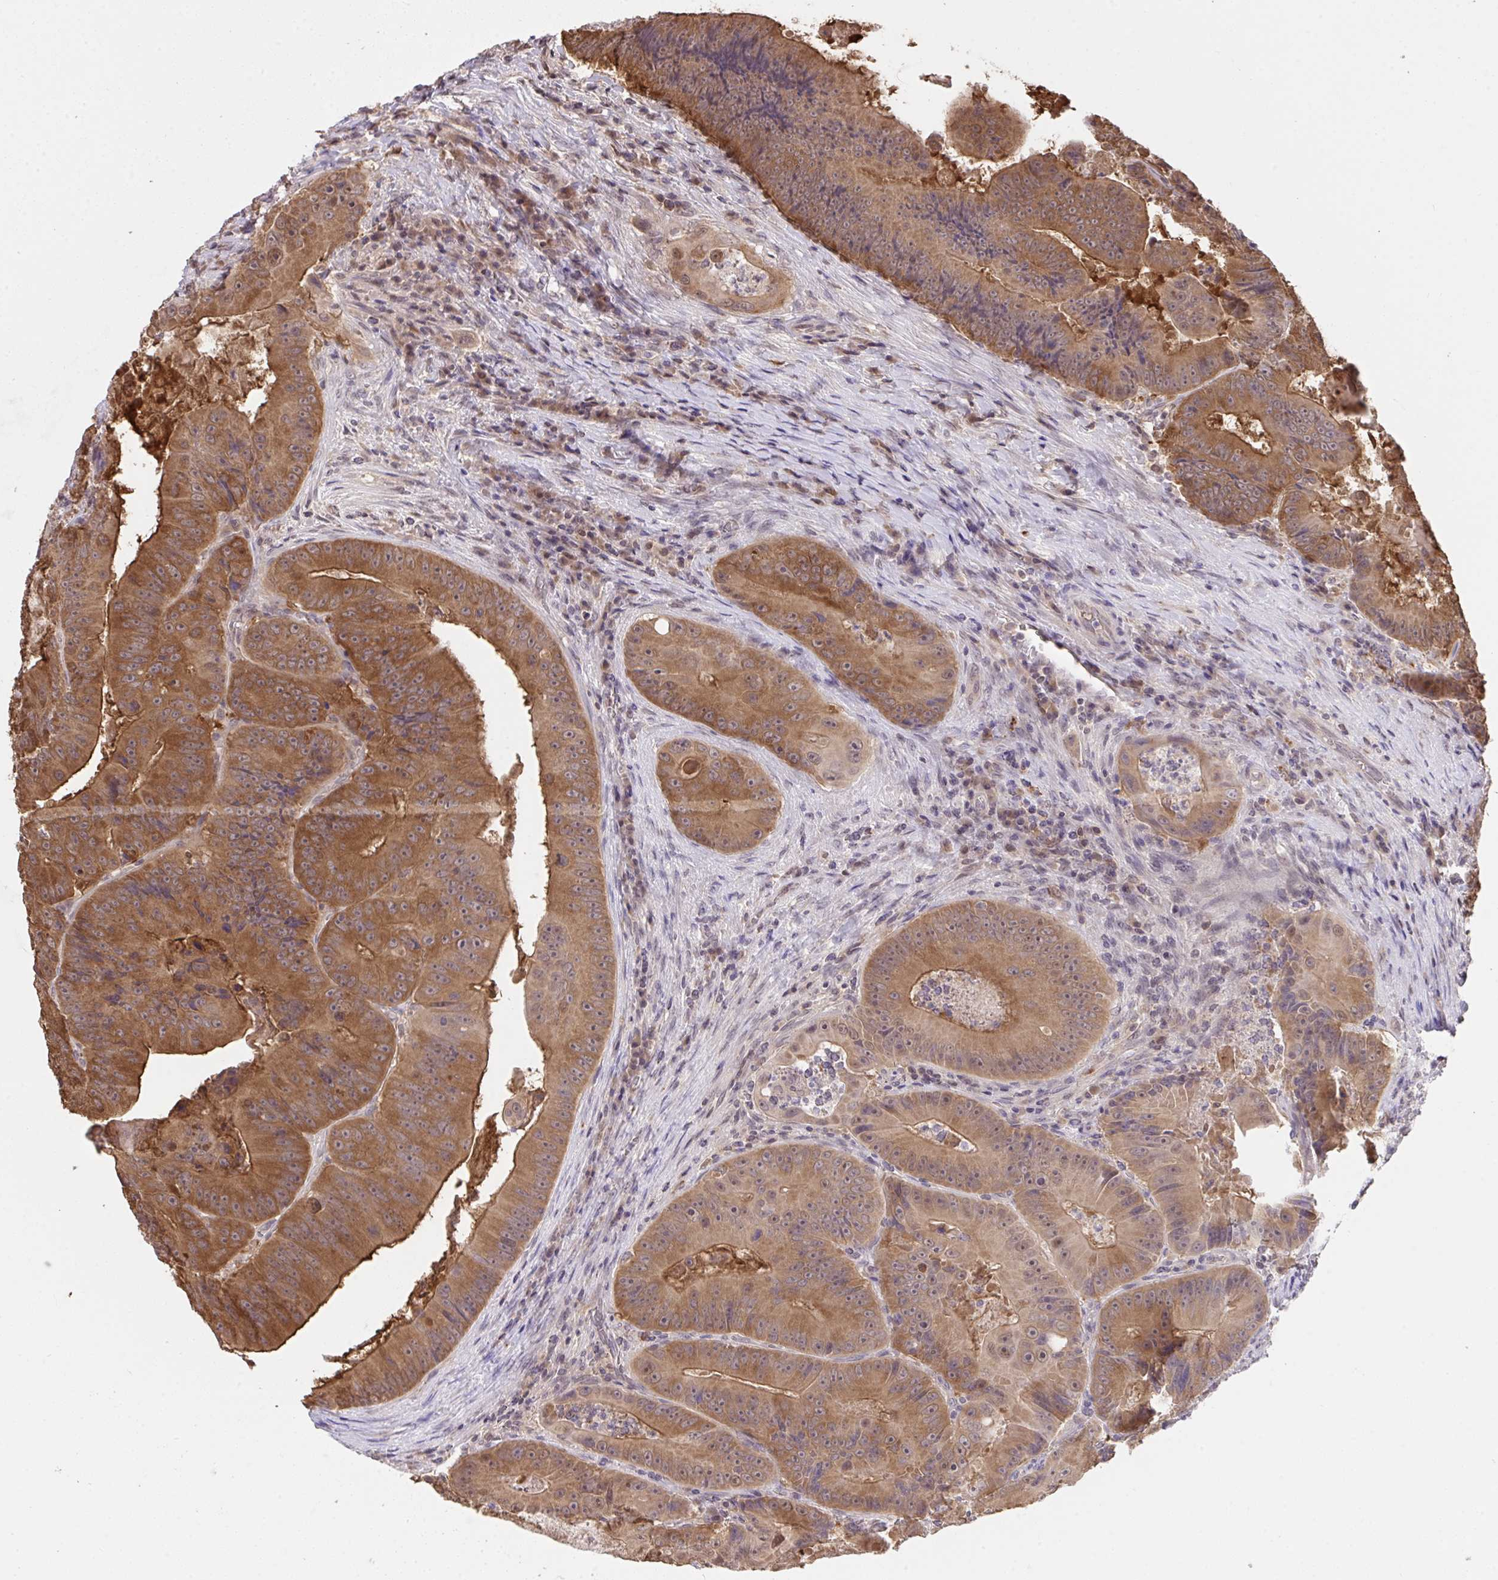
{"staining": {"intensity": "moderate", "quantity": ">75%", "location": "cytoplasmic/membranous"}, "tissue": "colorectal cancer", "cell_type": "Tumor cells", "image_type": "cancer", "snomed": [{"axis": "morphology", "description": "Adenocarcinoma, NOS"}, {"axis": "topography", "description": "Colon"}], "caption": "An image showing moderate cytoplasmic/membranous expression in approximately >75% of tumor cells in adenocarcinoma (colorectal), as visualized by brown immunohistochemical staining.", "gene": "C12orf57", "patient": {"sex": "female", "age": 86}}